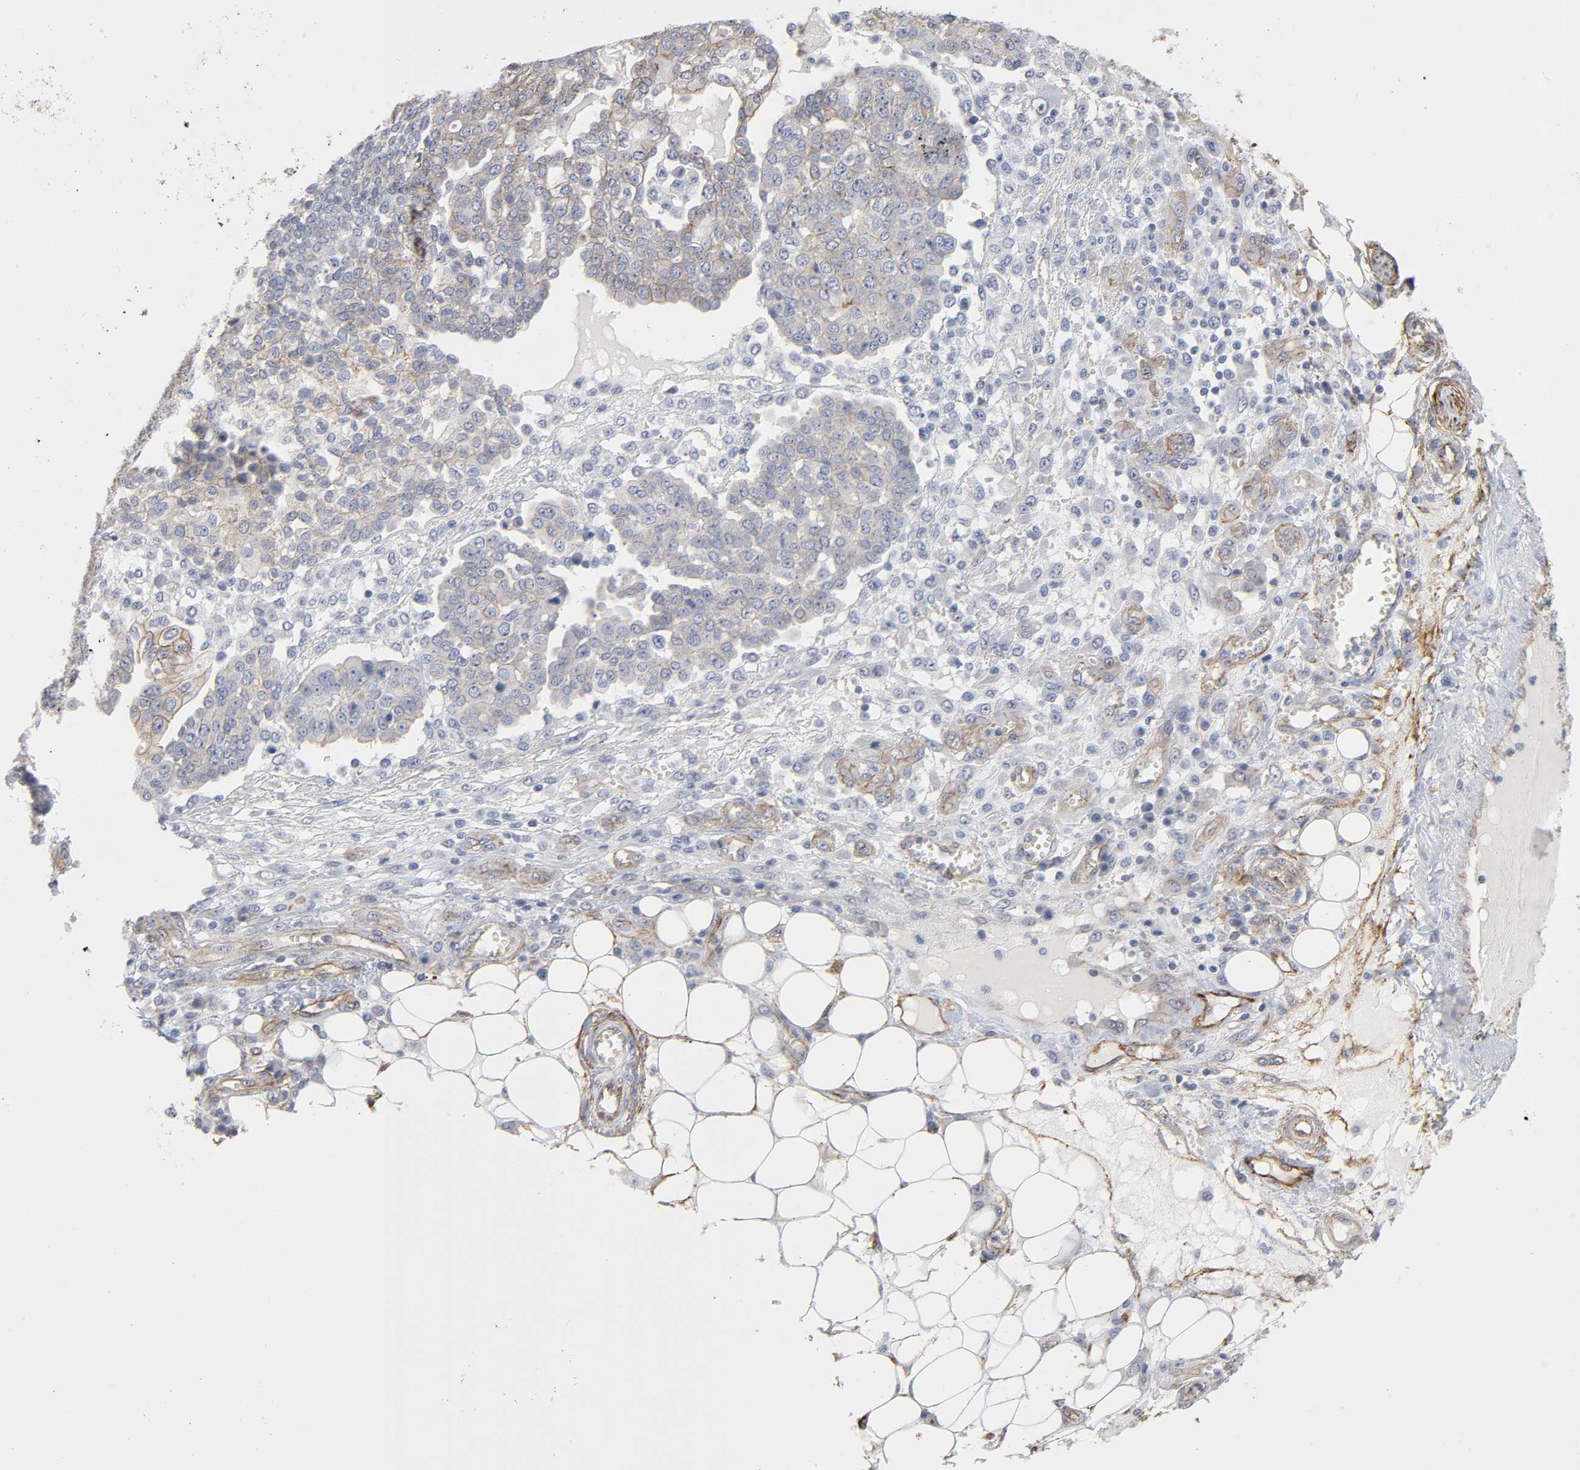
{"staining": {"intensity": "weak", "quantity": "25%-75%", "location": "cytoplasmic/membranous"}, "tissue": "ovarian cancer", "cell_type": "Tumor cells", "image_type": "cancer", "snomed": [{"axis": "morphology", "description": "Cystadenocarcinoma, serous, NOS"}, {"axis": "topography", "description": "Soft tissue"}, {"axis": "topography", "description": "Ovary"}], "caption": "Serous cystadenocarcinoma (ovarian) stained with a brown dye reveals weak cytoplasmic/membranous positive positivity in approximately 25%-75% of tumor cells.", "gene": "SPTAN1", "patient": {"sex": "female", "age": 57}}